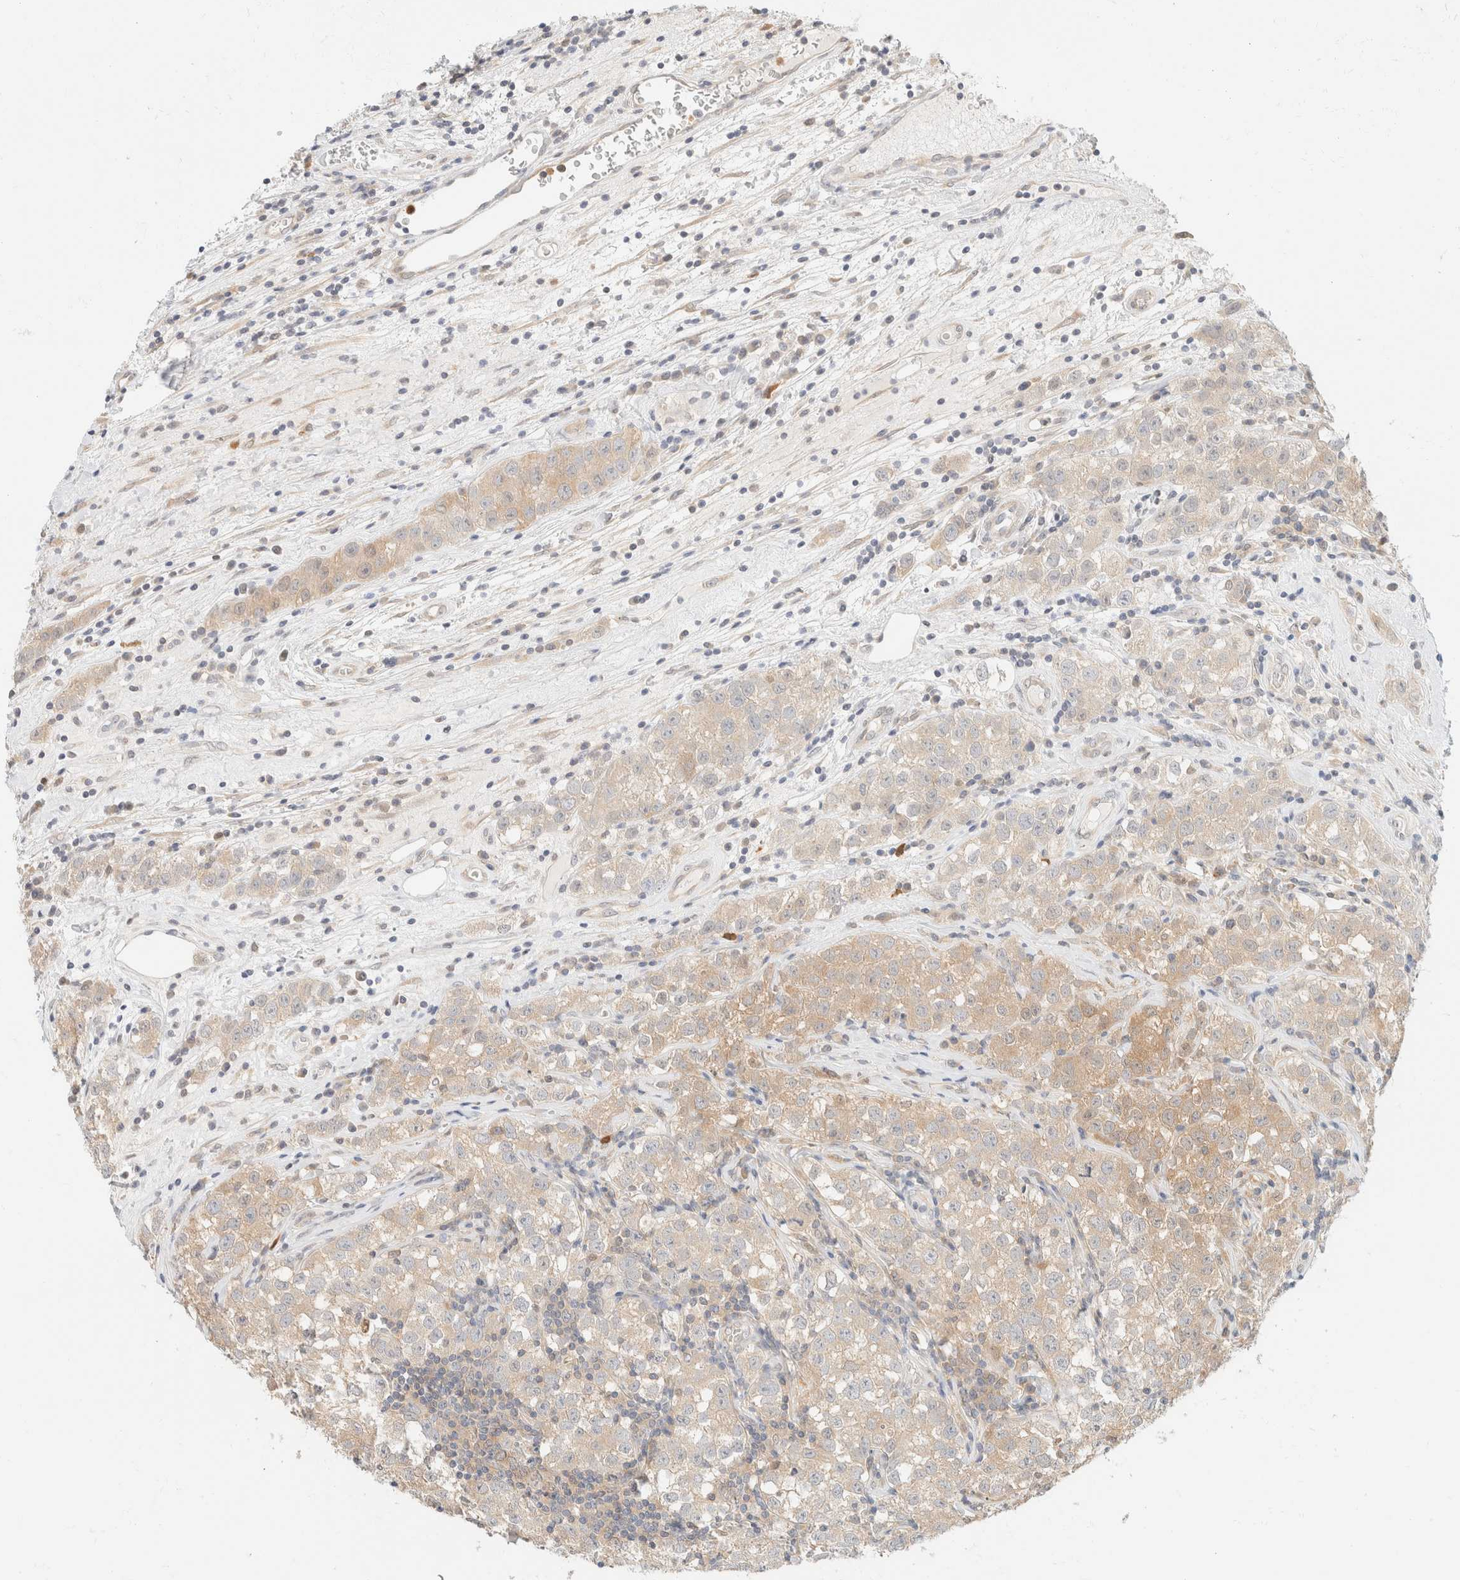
{"staining": {"intensity": "weak", "quantity": "25%-75%", "location": "cytoplasmic/membranous"}, "tissue": "testis cancer", "cell_type": "Tumor cells", "image_type": "cancer", "snomed": [{"axis": "morphology", "description": "Seminoma, NOS"}, {"axis": "morphology", "description": "Carcinoma, Embryonal, NOS"}, {"axis": "topography", "description": "Testis"}], "caption": "Protein expression analysis of human testis cancer reveals weak cytoplasmic/membranous staining in approximately 25%-75% of tumor cells.", "gene": "GPI", "patient": {"sex": "male", "age": 43}}